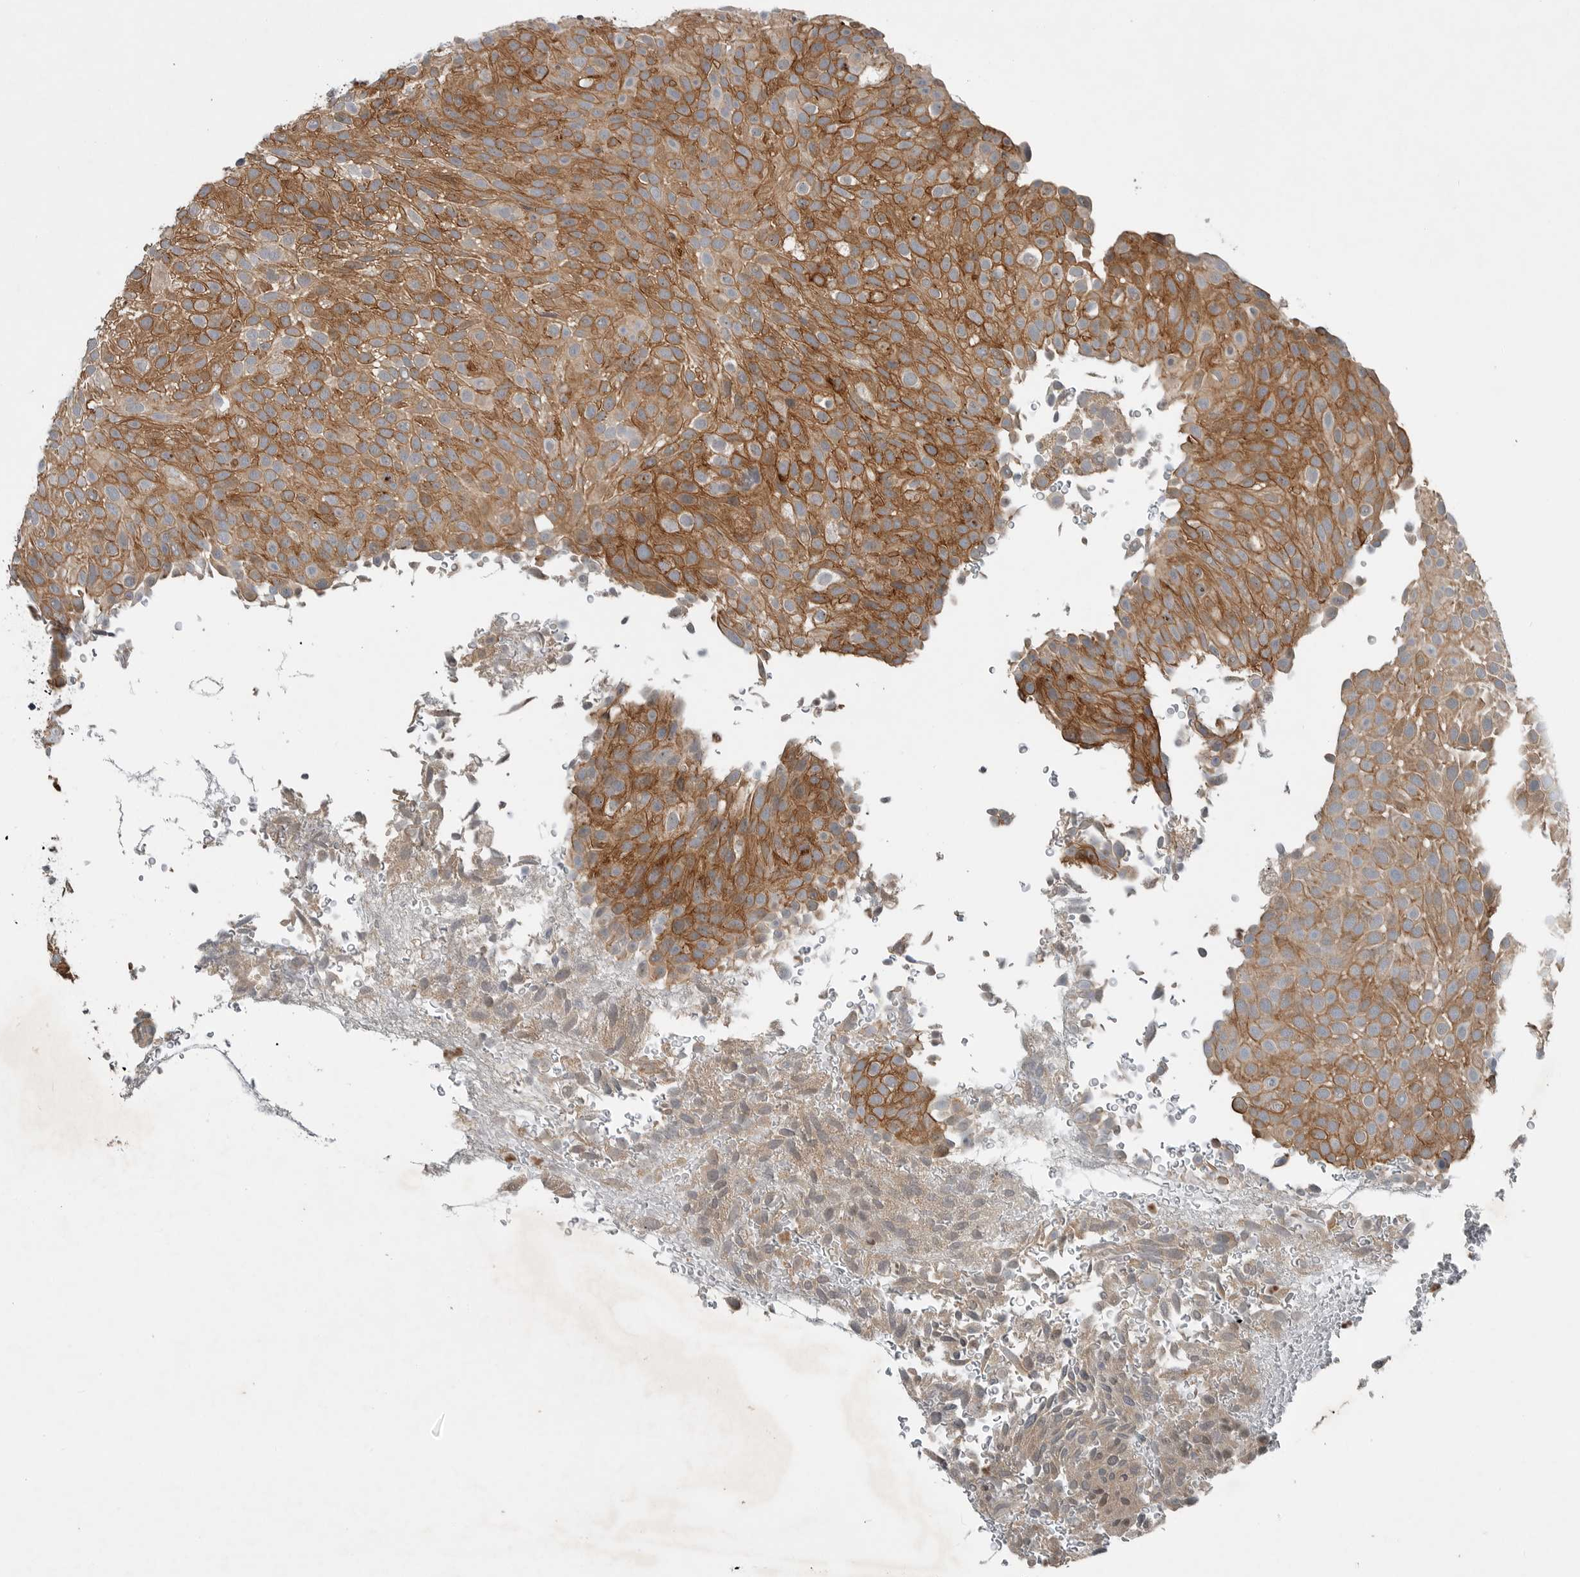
{"staining": {"intensity": "moderate", "quantity": ">75%", "location": "cytoplasmic/membranous"}, "tissue": "urothelial cancer", "cell_type": "Tumor cells", "image_type": "cancer", "snomed": [{"axis": "morphology", "description": "Urothelial carcinoma, Low grade"}, {"axis": "topography", "description": "Urinary bladder"}], "caption": "This image displays IHC staining of human low-grade urothelial carcinoma, with medium moderate cytoplasmic/membranous positivity in approximately >75% of tumor cells.", "gene": "MFAP3L", "patient": {"sex": "male", "age": 78}}